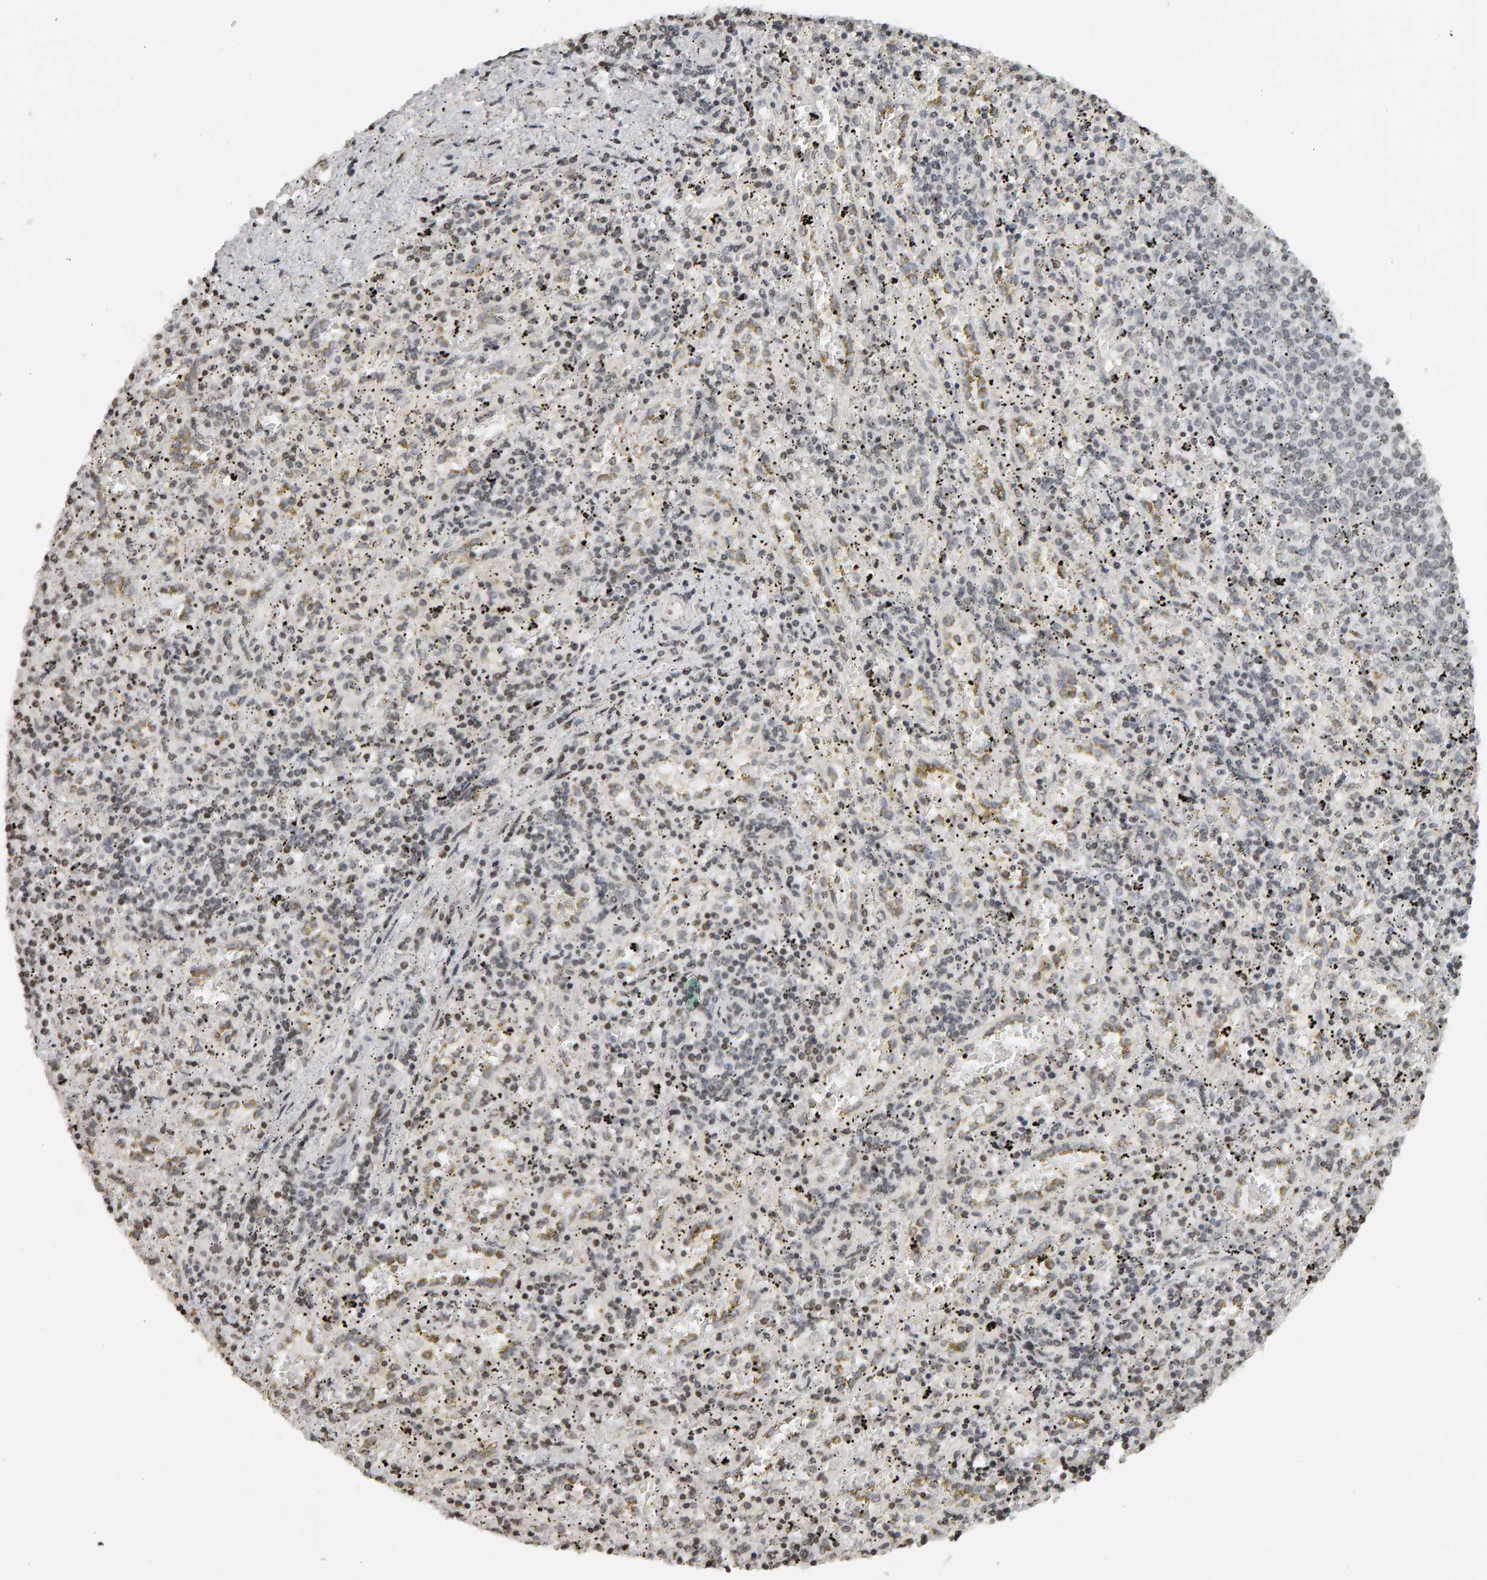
{"staining": {"intensity": "weak", "quantity": ">75%", "location": "nuclear"}, "tissue": "spleen", "cell_type": "Cells in red pulp", "image_type": "normal", "snomed": [{"axis": "morphology", "description": "Normal tissue, NOS"}, {"axis": "topography", "description": "Spleen"}], "caption": "IHC (DAB) staining of normal spleen exhibits weak nuclear protein positivity in approximately >75% of cells in red pulp. (DAB = brown stain, brightfield microscopy at high magnification).", "gene": "TRAM1", "patient": {"sex": "male", "age": 11}}